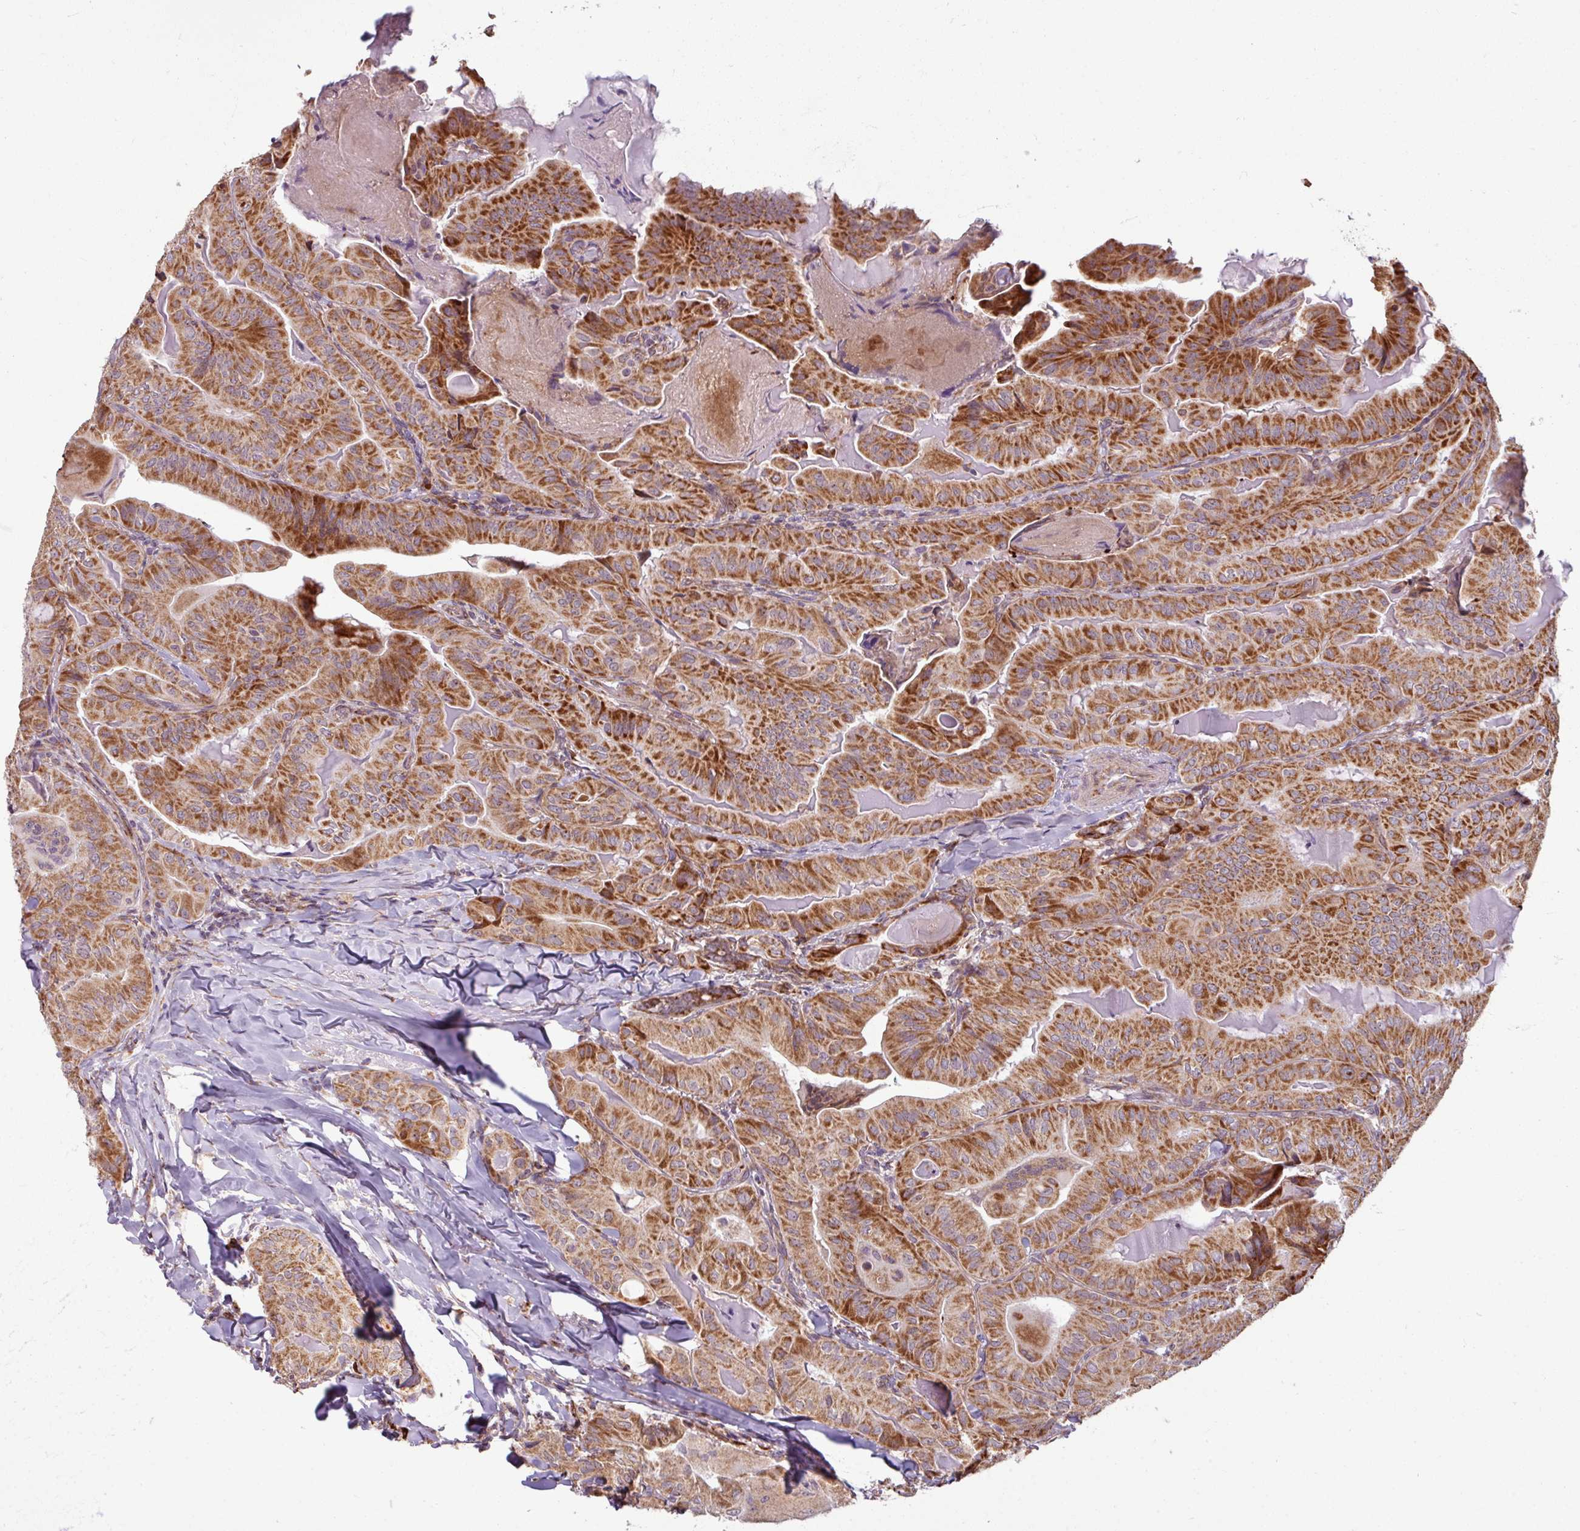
{"staining": {"intensity": "strong", "quantity": ">75%", "location": "cytoplasmic/membranous"}, "tissue": "thyroid cancer", "cell_type": "Tumor cells", "image_type": "cancer", "snomed": [{"axis": "morphology", "description": "Papillary adenocarcinoma, NOS"}, {"axis": "topography", "description": "Thyroid gland"}], "caption": "A high-resolution image shows immunohistochemistry staining of papillary adenocarcinoma (thyroid), which shows strong cytoplasmic/membranous expression in about >75% of tumor cells.", "gene": "MAGT1", "patient": {"sex": "female", "age": 68}}